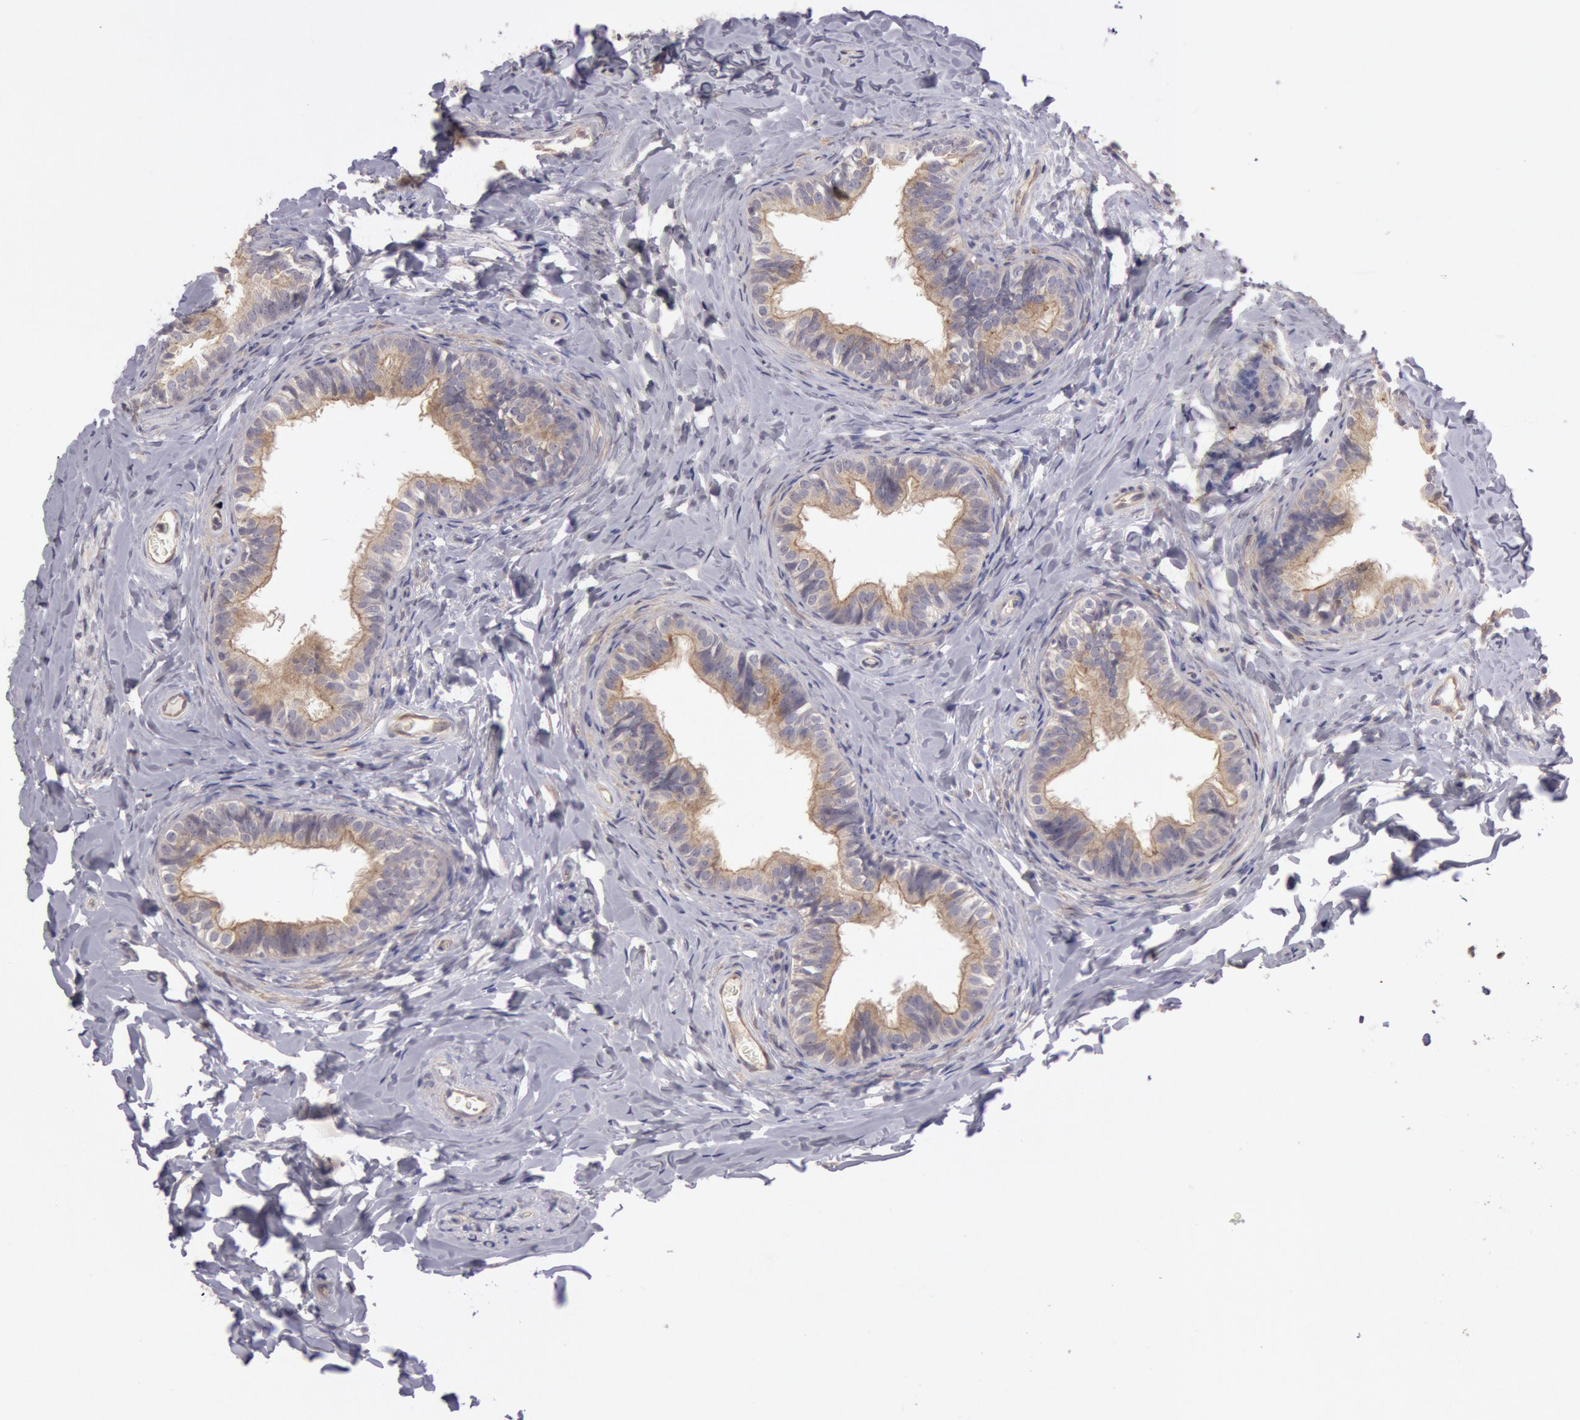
{"staining": {"intensity": "weak", "quantity": ">75%", "location": "cytoplasmic/membranous"}, "tissue": "epididymis", "cell_type": "Glandular cells", "image_type": "normal", "snomed": [{"axis": "morphology", "description": "Normal tissue, NOS"}, {"axis": "topography", "description": "Epididymis"}], "caption": "Epididymis stained with DAB (3,3'-diaminobenzidine) IHC exhibits low levels of weak cytoplasmic/membranous staining in about >75% of glandular cells. (DAB = brown stain, brightfield microscopy at high magnification).", "gene": "AMOTL1", "patient": {"sex": "male", "age": 26}}